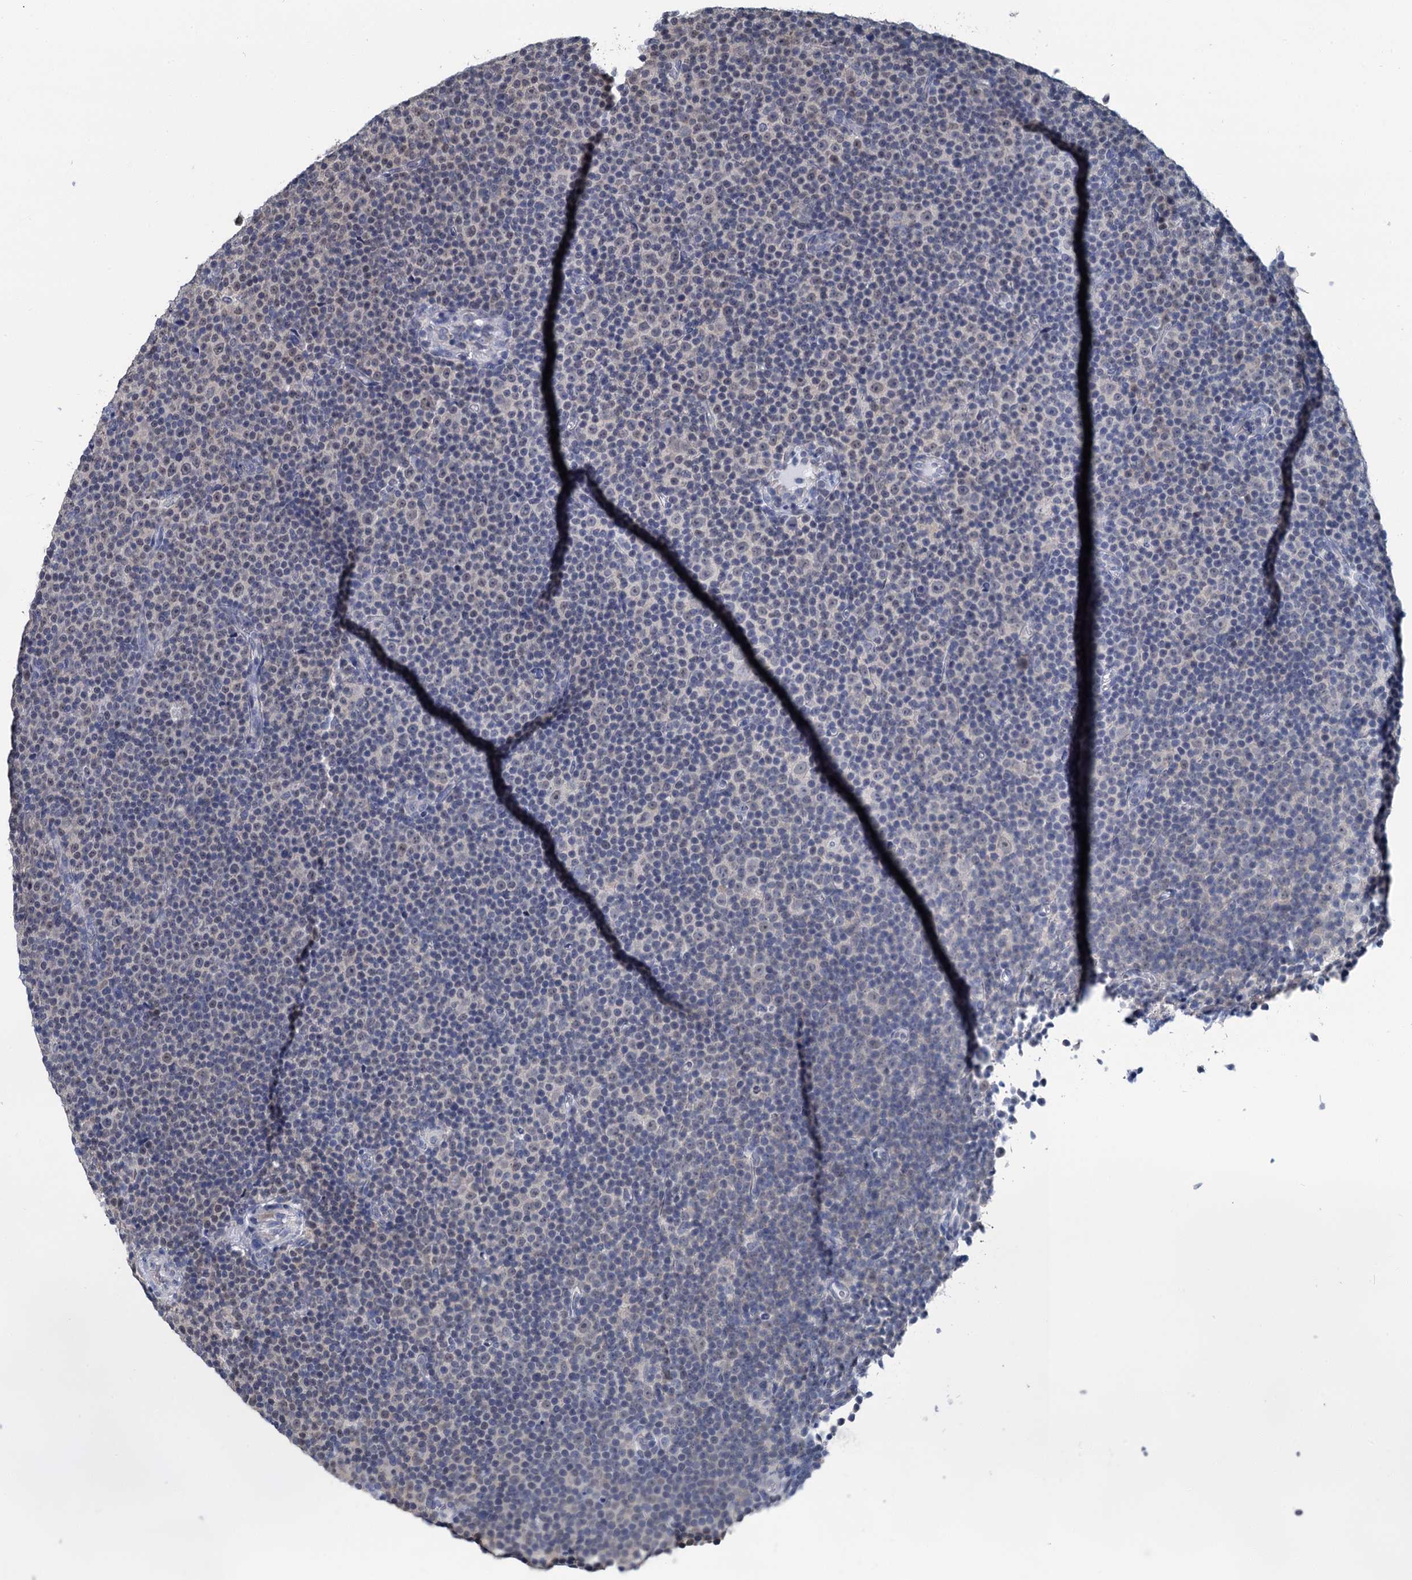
{"staining": {"intensity": "negative", "quantity": "none", "location": "none"}, "tissue": "lymphoma", "cell_type": "Tumor cells", "image_type": "cancer", "snomed": [{"axis": "morphology", "description": "Malignant lymphoma, non-Hodgkin's type, Low grade"}, {"axis": "topography", "description": "Lymph node"}], "caption": "Low-grade malignant lymphoma, non-Hodgkin's type stained for a protein using immunohistochemistry (IHC) exhibits no expression tumor cells.", "gene": "MIOX", "patient": {"sex": "female", "age": 67}}